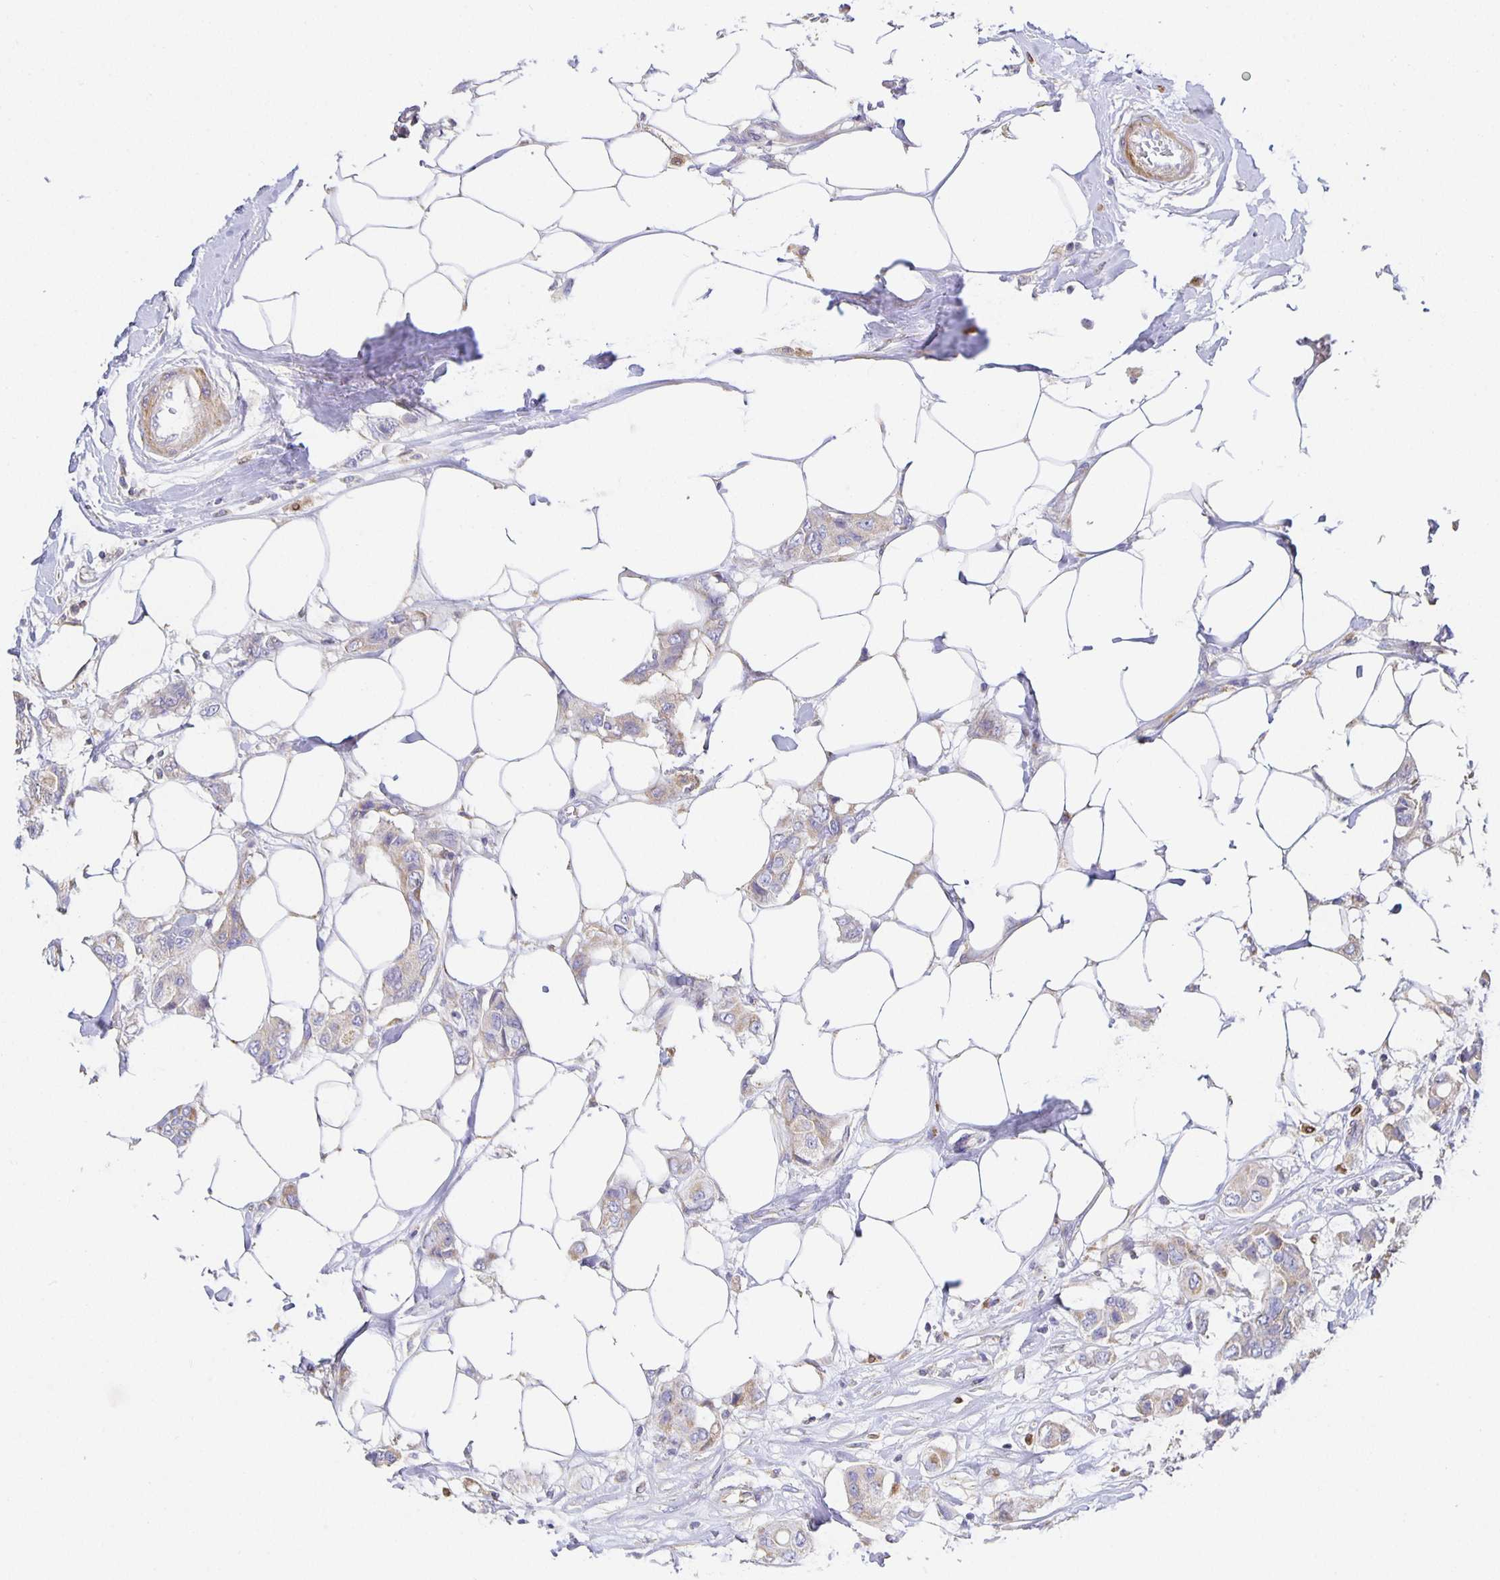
{"staining": {"intensity": "weak", "quantity": "<25%", "location": "cytoplasmic/membranous"}, "tissue": "breast cancer", "cell_type": "Tumor cells", "image_type": "cancer", "snomed": [{"axis": "morphology", "description": "Lobular carcinoma"}, {"axis": "topography", "description": "Breast"}], "caption": "A micrograph of breast cancer stained for a protein shows no brown staining in tumor cells.", "gene": "FLRT3", "patient": {"sex": "female", "age": 51}}